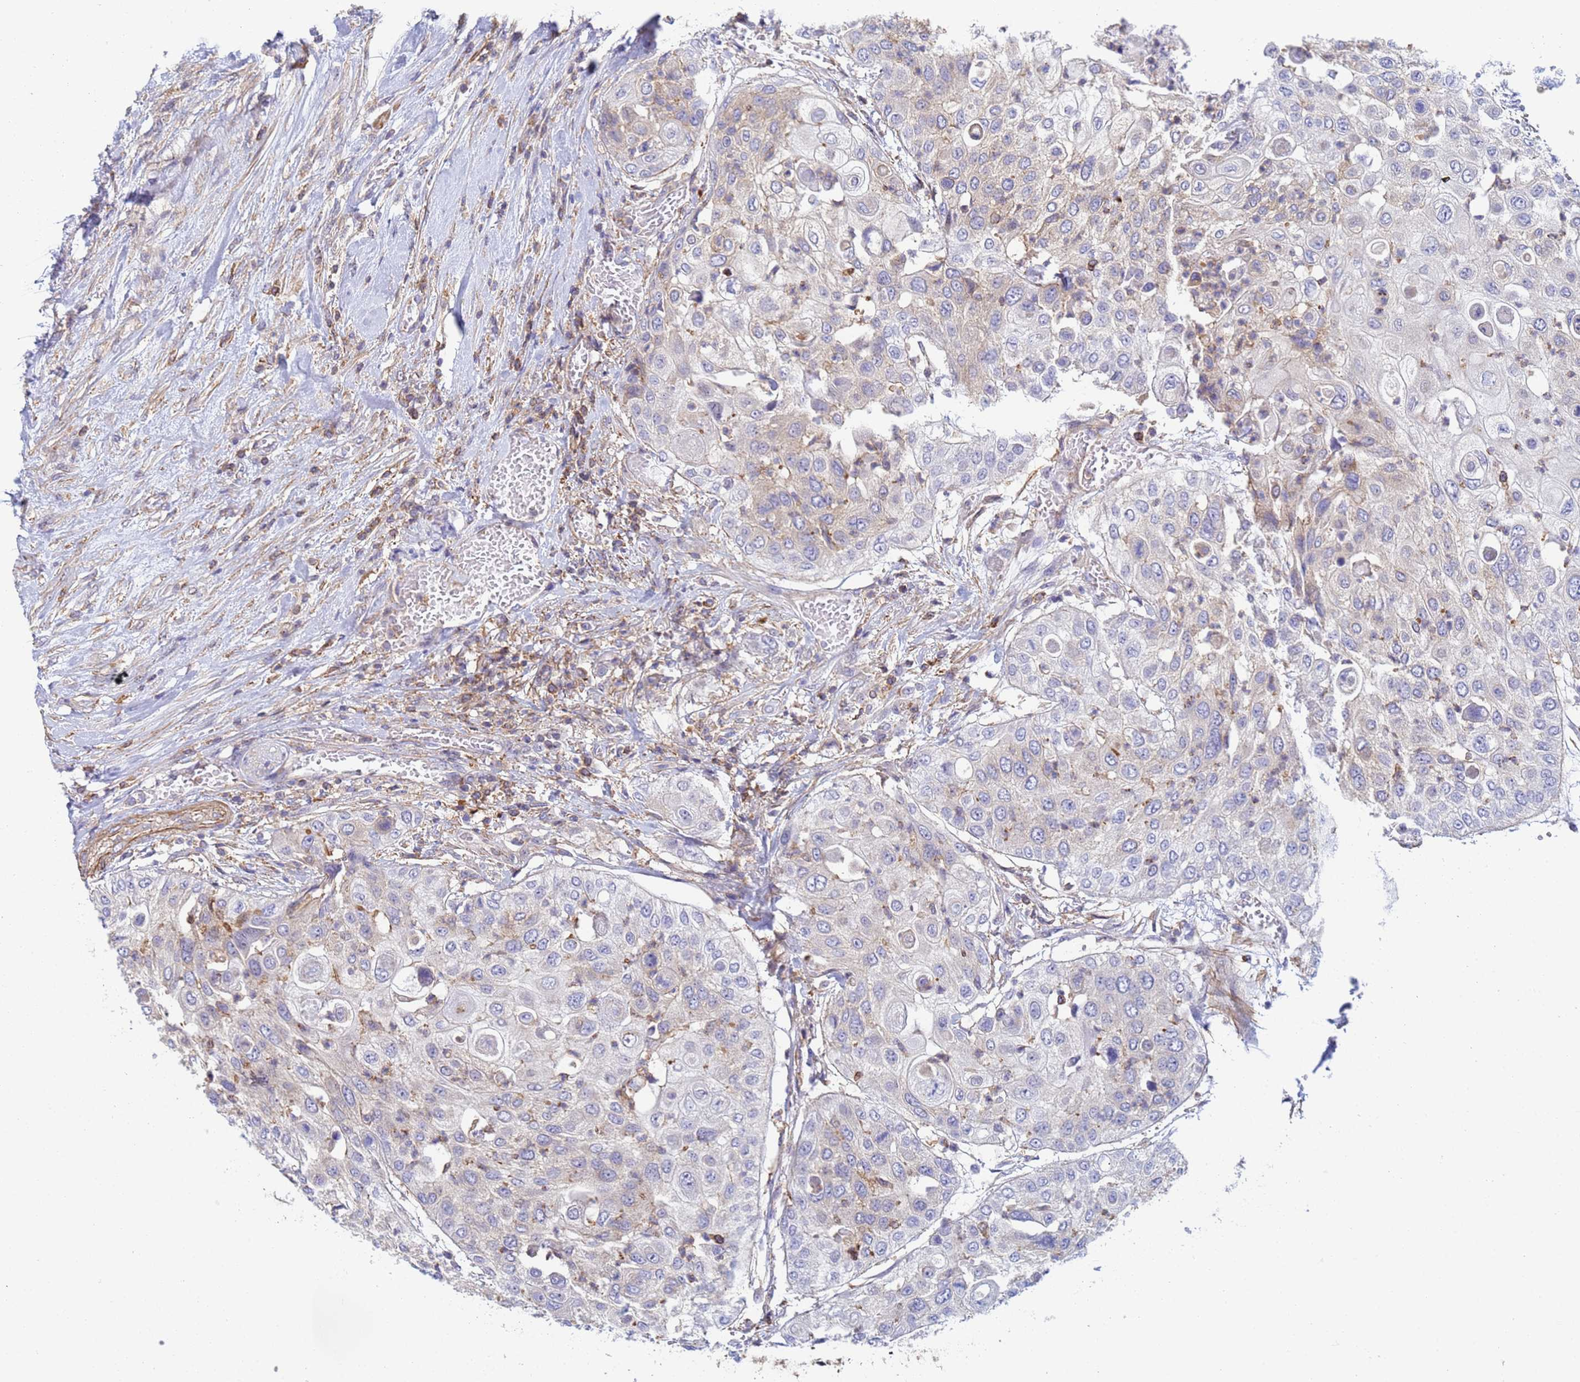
{"staining": {"intensity": "negative", "quantity": "none", "location": "none"}, "tissue": "urothelial cancer", "cell_type": "Tumor cells", "image_type": "cancer", "snomed": [{"axis": "morphology", "description": "Urothelial carcinoma, High grade"}, {"axis": "topography", "description": "Urinary bladder"}], "caption": "Protein analysis of urothelial carcinoma (high-grade) displays no significant expression in tumor cells. Nuclei are stained in blue.", "gene": "ZNG1B", "patient": {"sex": "female", "age": 79}}